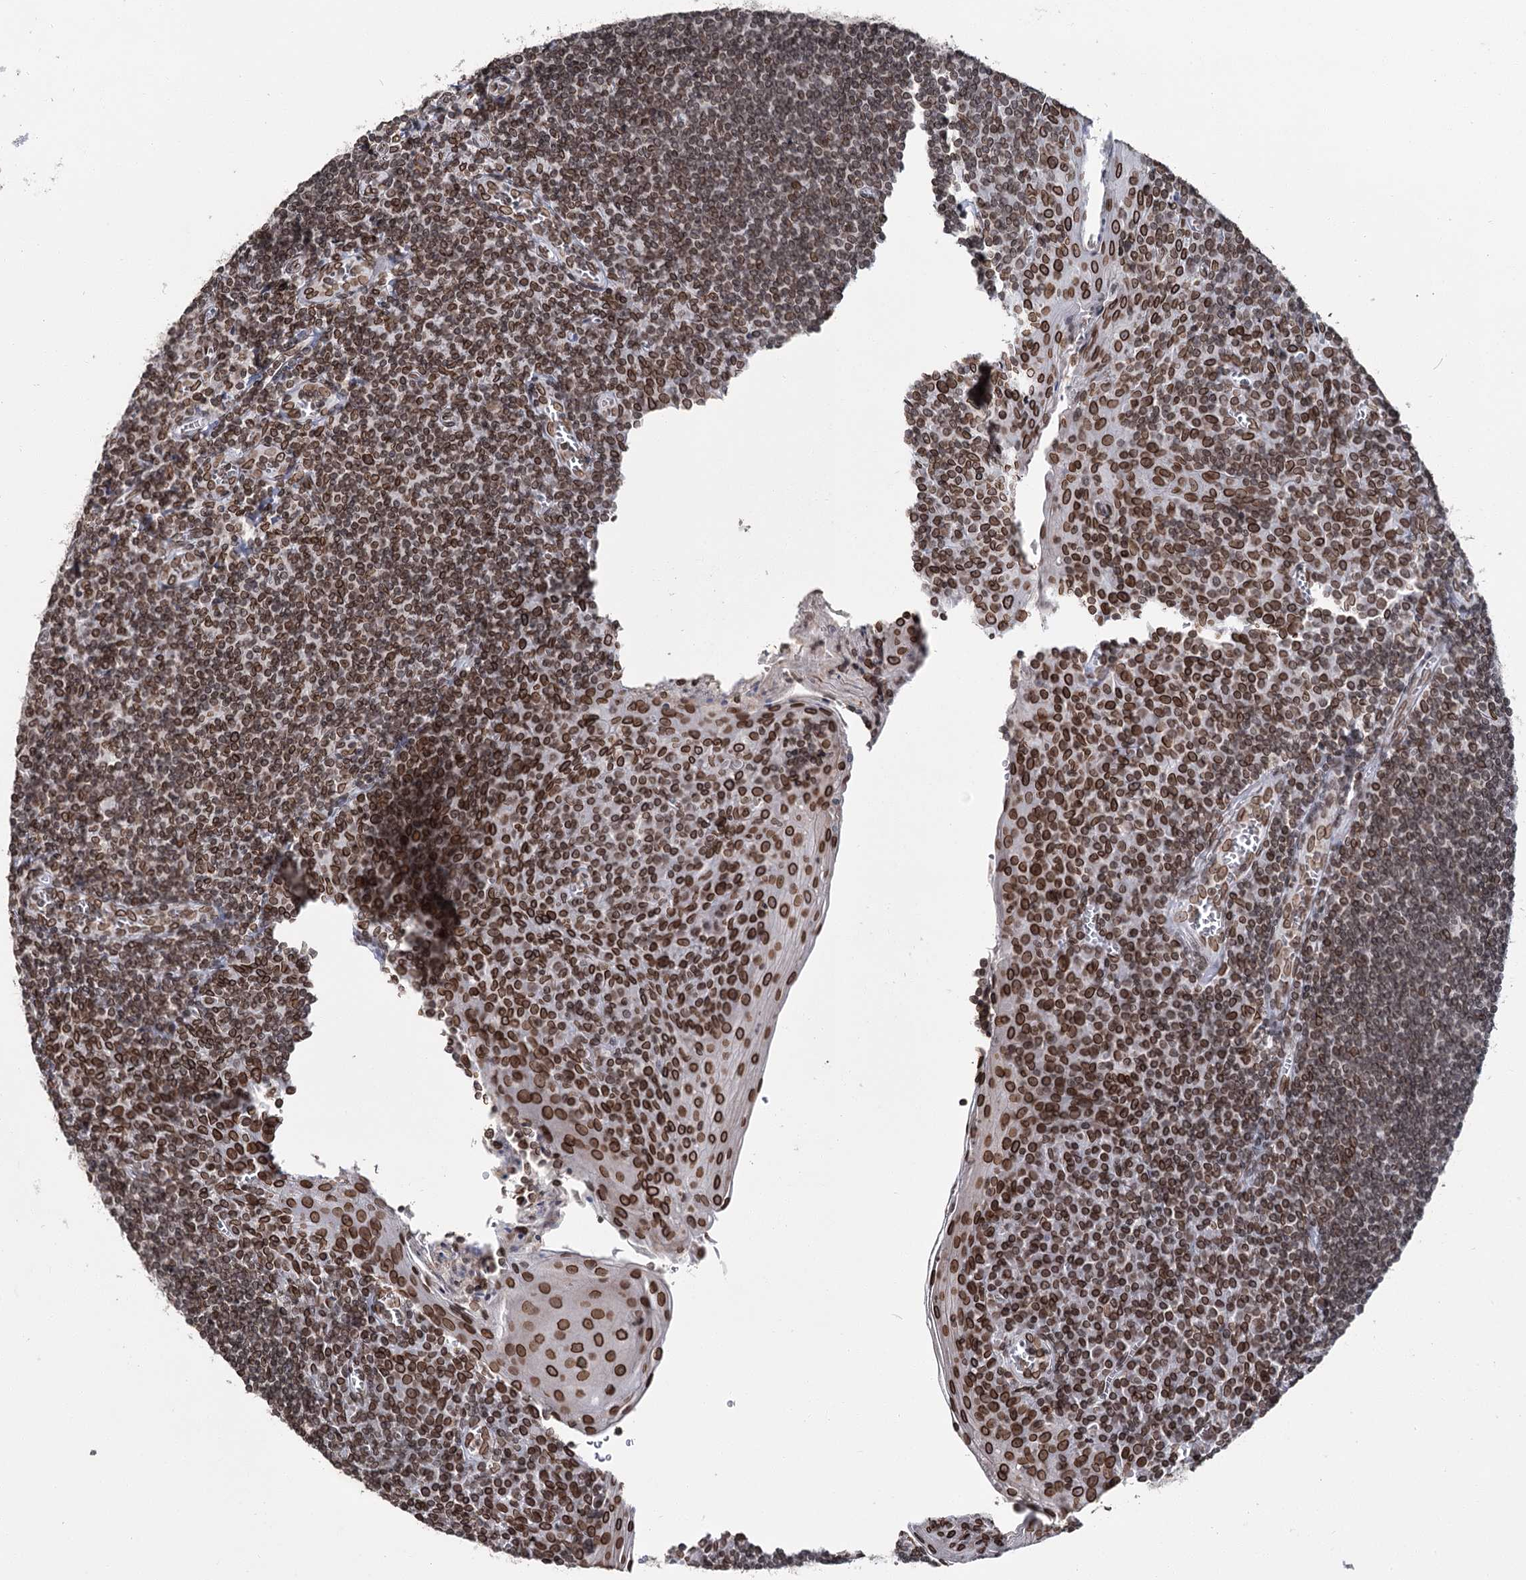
{"staining": {"intensity": "moderate", "quantity": ">75%", "location": "cytoplasmic/membranous,nuclear"}, "tissue": "tonsil", "cell_type": "Germinal center cells", "image_type": "normal", "snomed": [{"axis": "morphology", "description": "Normal tissue, NOS"}, {"axis": "topography", "description": "Tonsil"}], "caption": "Benign tonsil reveals moderate cytoplasmic/membranous,nuclear expression in about >75% of germinal center cells, visualized by immunohistochemistry. Nuclei are stained in blue.", "gene": "KIAA0930", "patient": {"sex": "male", "age": 27}}